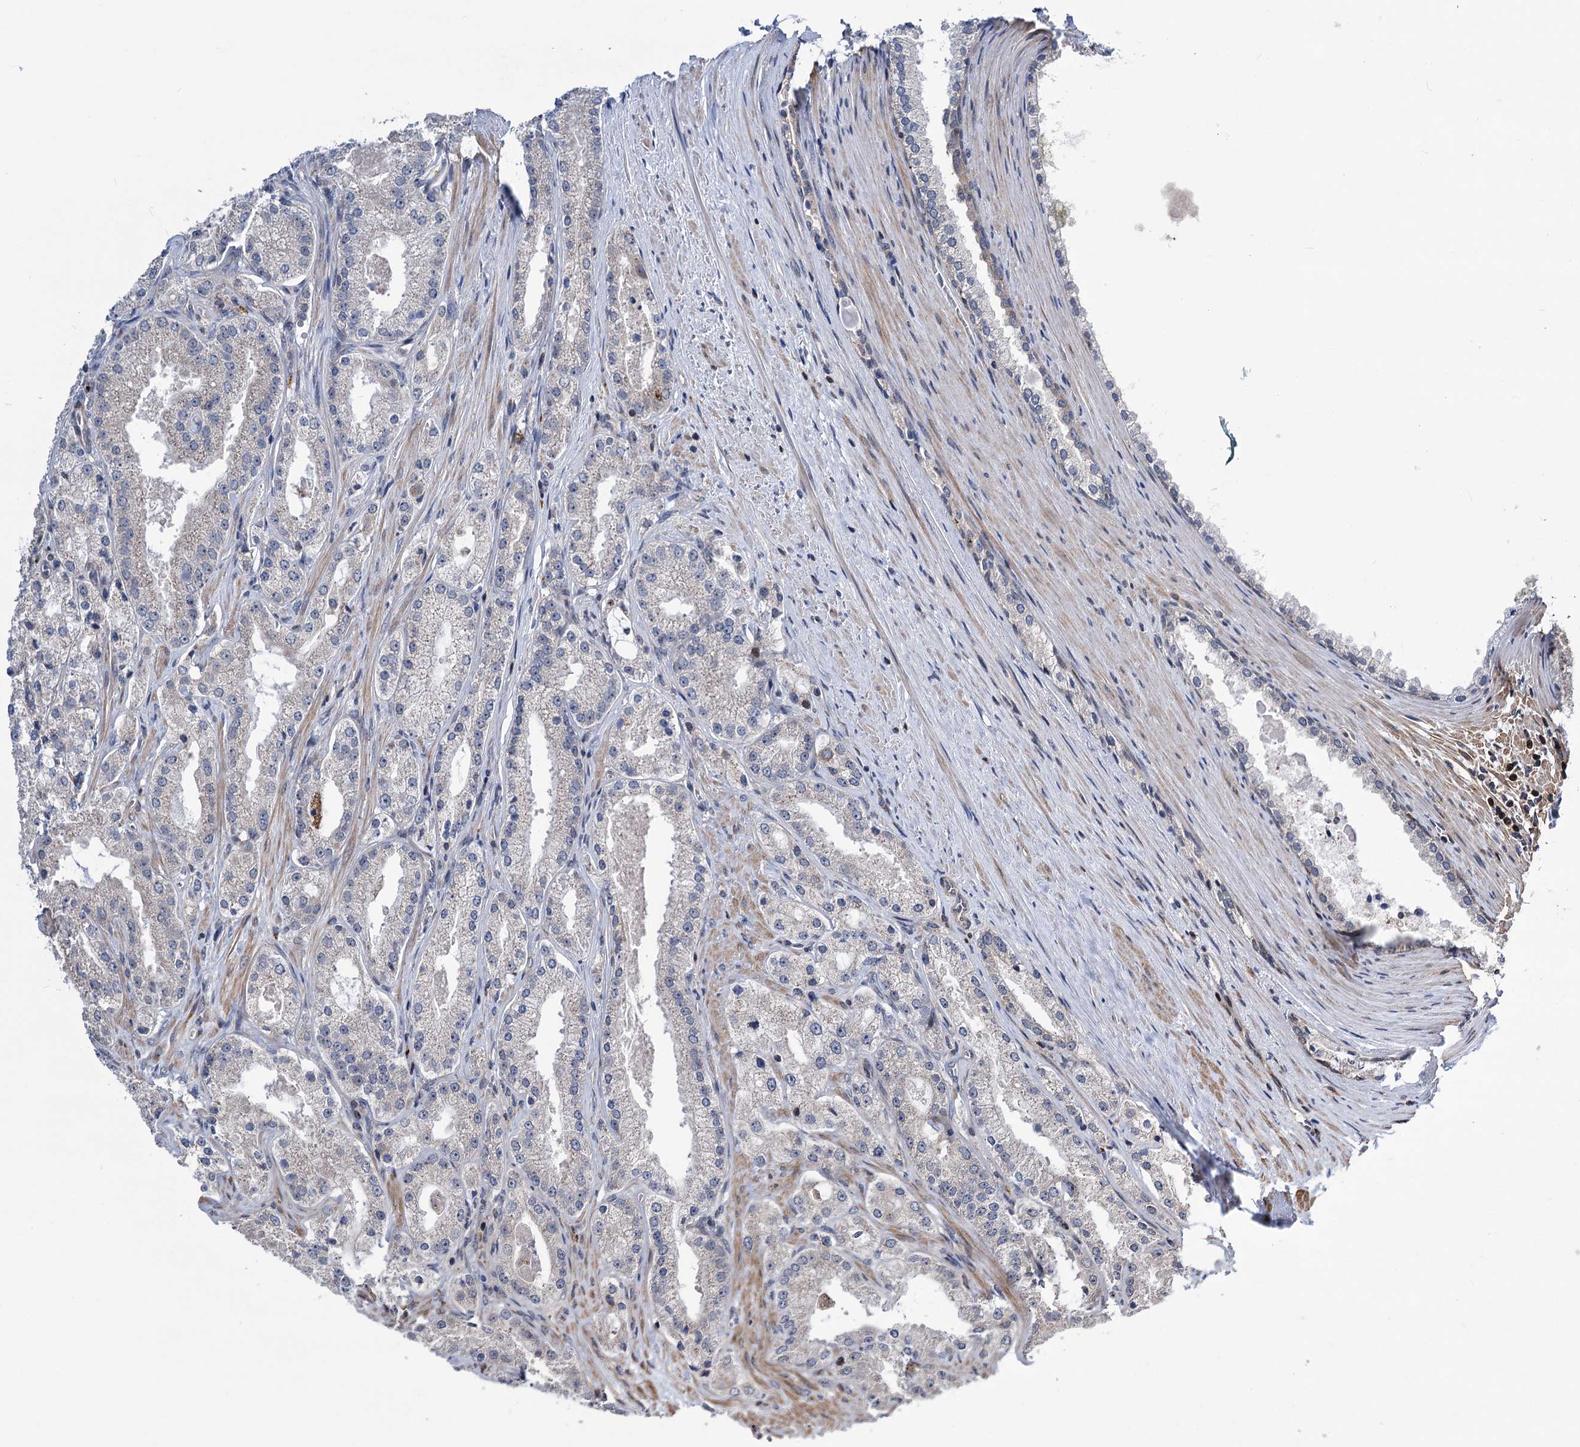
{"staining": {"intensity": "negative", "quantity": "none", "location": "none"}, "tissue": "prostate cancer", "cell_type": "Tumor cells", "image_type": "cancer", "snomed": [{"axis": "morphology", "description": "Adenocarcinoma, Low grade"}, {"axis": "topography", "description": "Prostate"}], "caption": "Immunohistochemistry (IHC) of prostate adenocarcinoma (low-grade) reveals no staining in tumor cells.", "gene": "UBR1", "patient": {"sex": "male", "age": 69}}